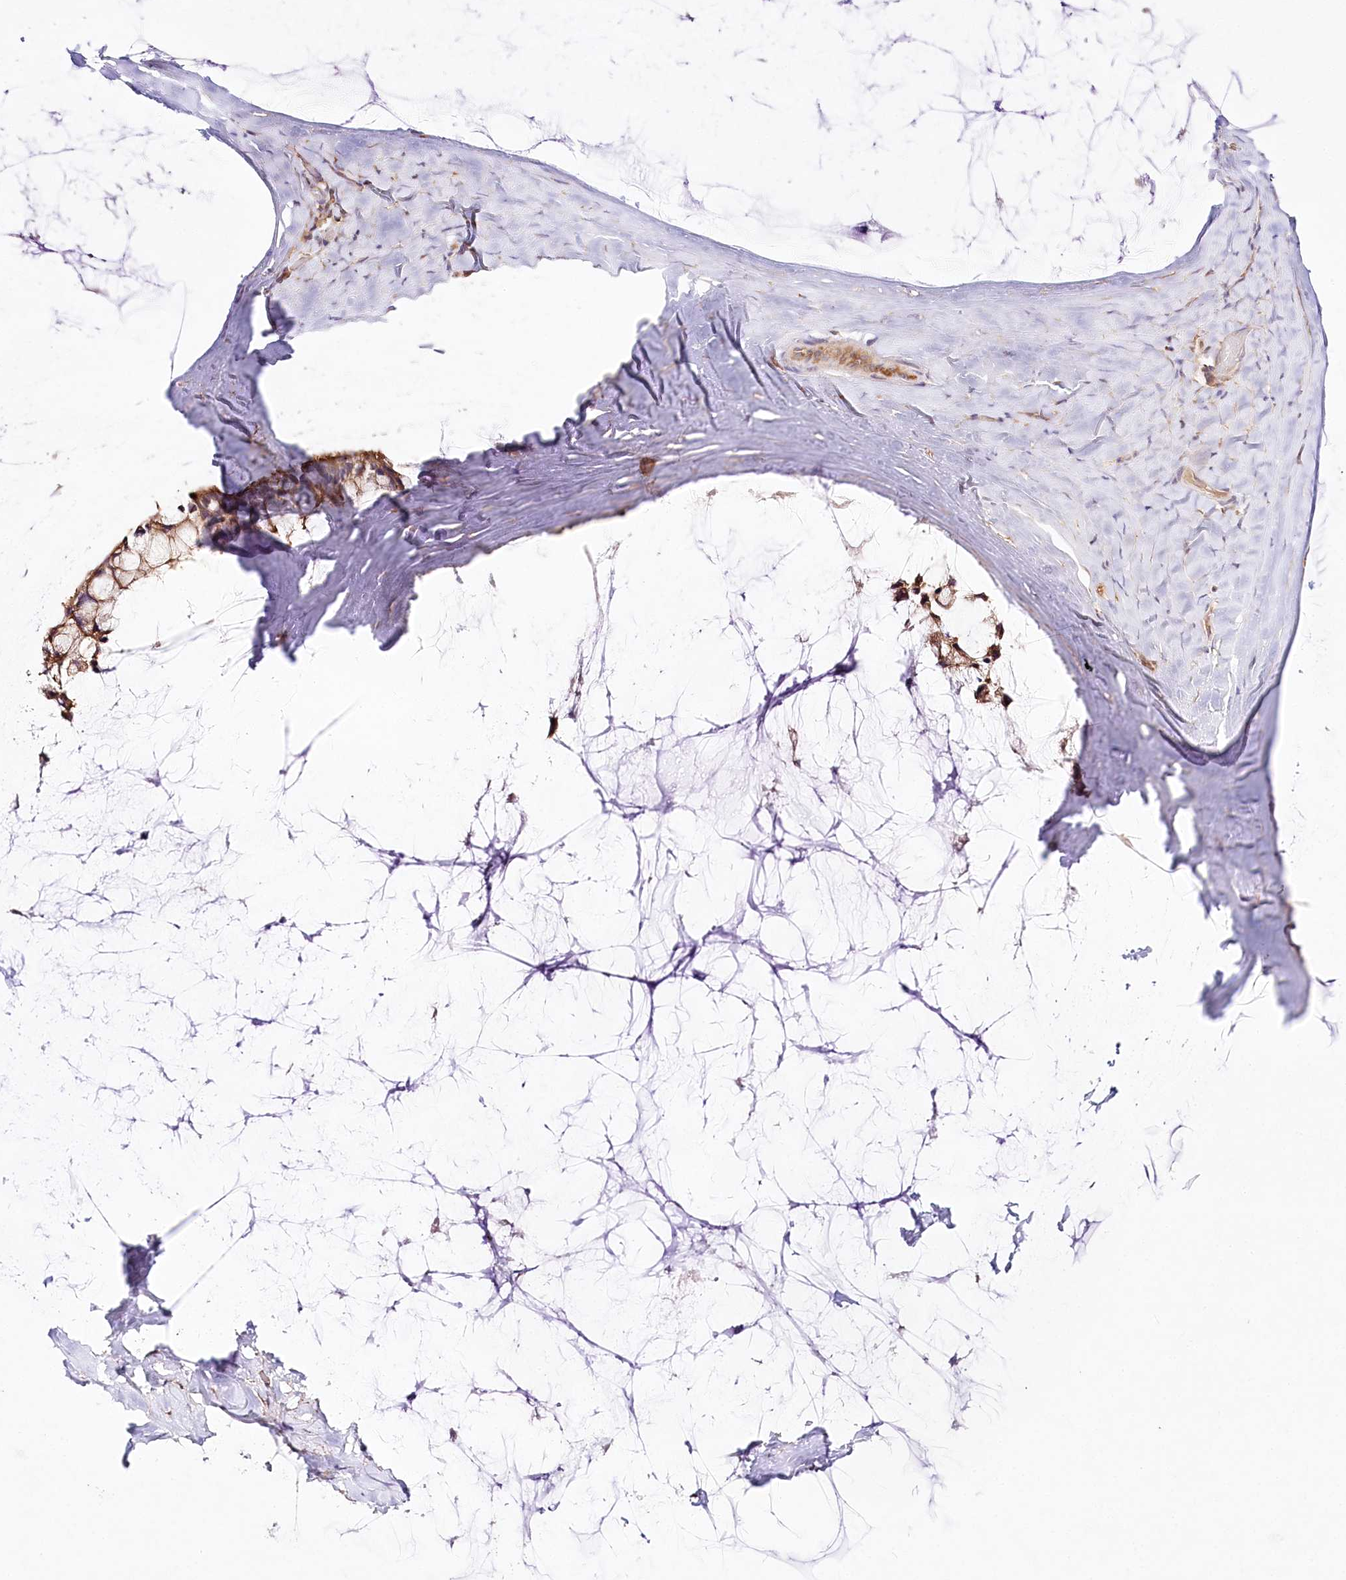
{"staining": {"intensity": "moderate", "quantity": ">75%", "location": "cytoplasmic/membranous"}, "tissue": "ovarian cancer", "cell_type": "Tumor cells", "image_type": "cancer", "snomed": [{"axis": "morphology", "description": "Cystadenocarcinoma, mucinous, NOS"}, {"axis": "topography", "description": "Ovary"}], "caption": "Ovarian cancer (mucinous cystadenocarcinoma) was stained to show a protein in brown. There is medium levels of moderate cytoplasmic/membranous expression in about >75% of tumor cells. (Brightfield microscopy of DAB IHC at high magnification).", "gene": "ABRAXAS2", "patient": {"sex": "female", "age": 39}}